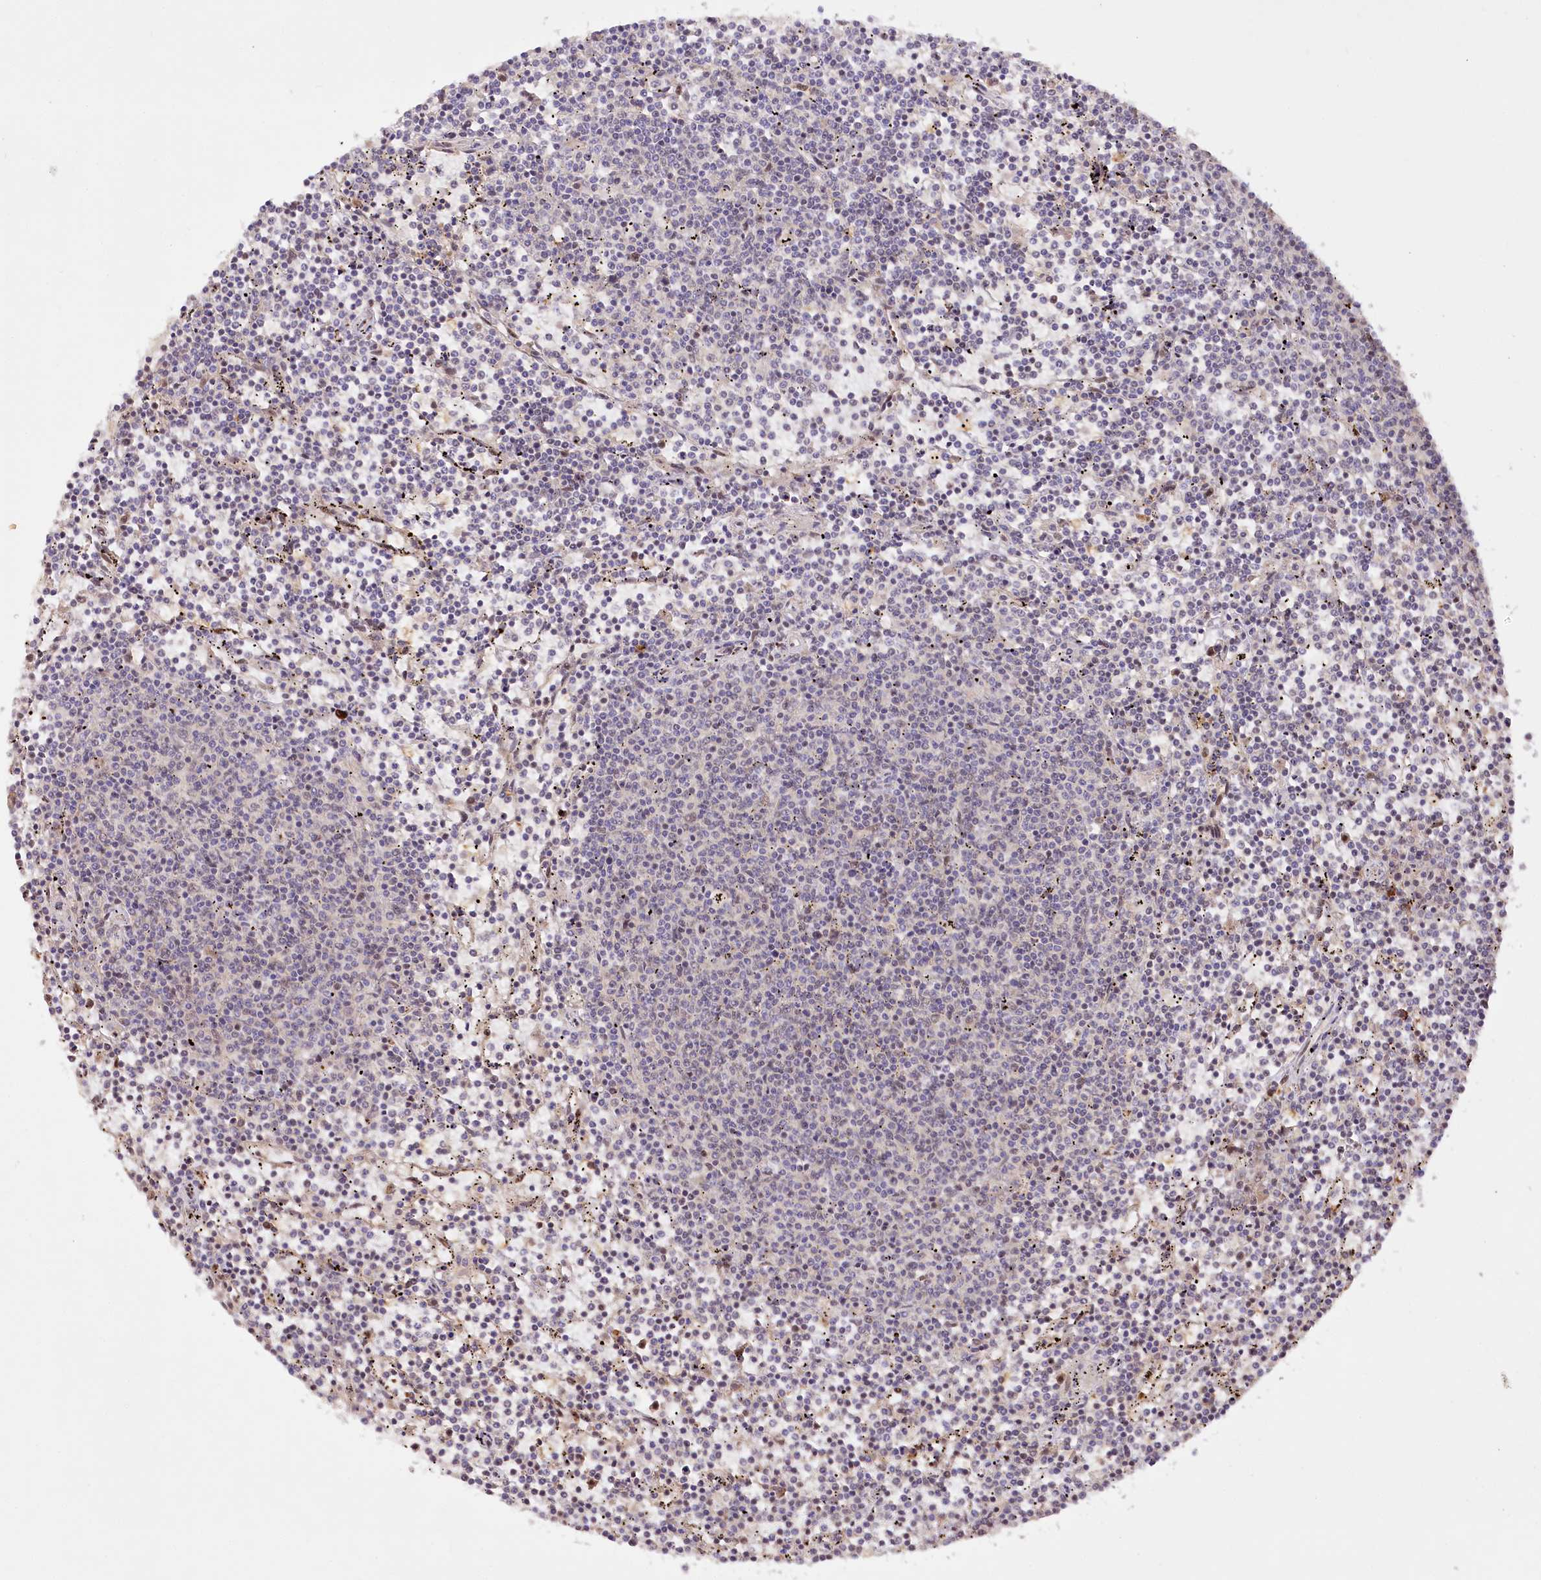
{"staining": {"intensity": "negative", "quantity": "none", "location": "none"}, "tissue": "lymphoma", "cell_type": "Tumor cells", "image_type": "cancer", "snomed": [{"axis": "morphology", "description": "Malignant lymphoma, non-Hodgkin's type, Low grade"}, {"axis": "topography", "description": "Spleen"}], "caption": "An immunohistochemistry micrograph of lymphoma is shown. There is no staining in tumor cells of lymphoma.", "gene": "PYROXD1", "patient": {"sex": "female", "age": 50}}